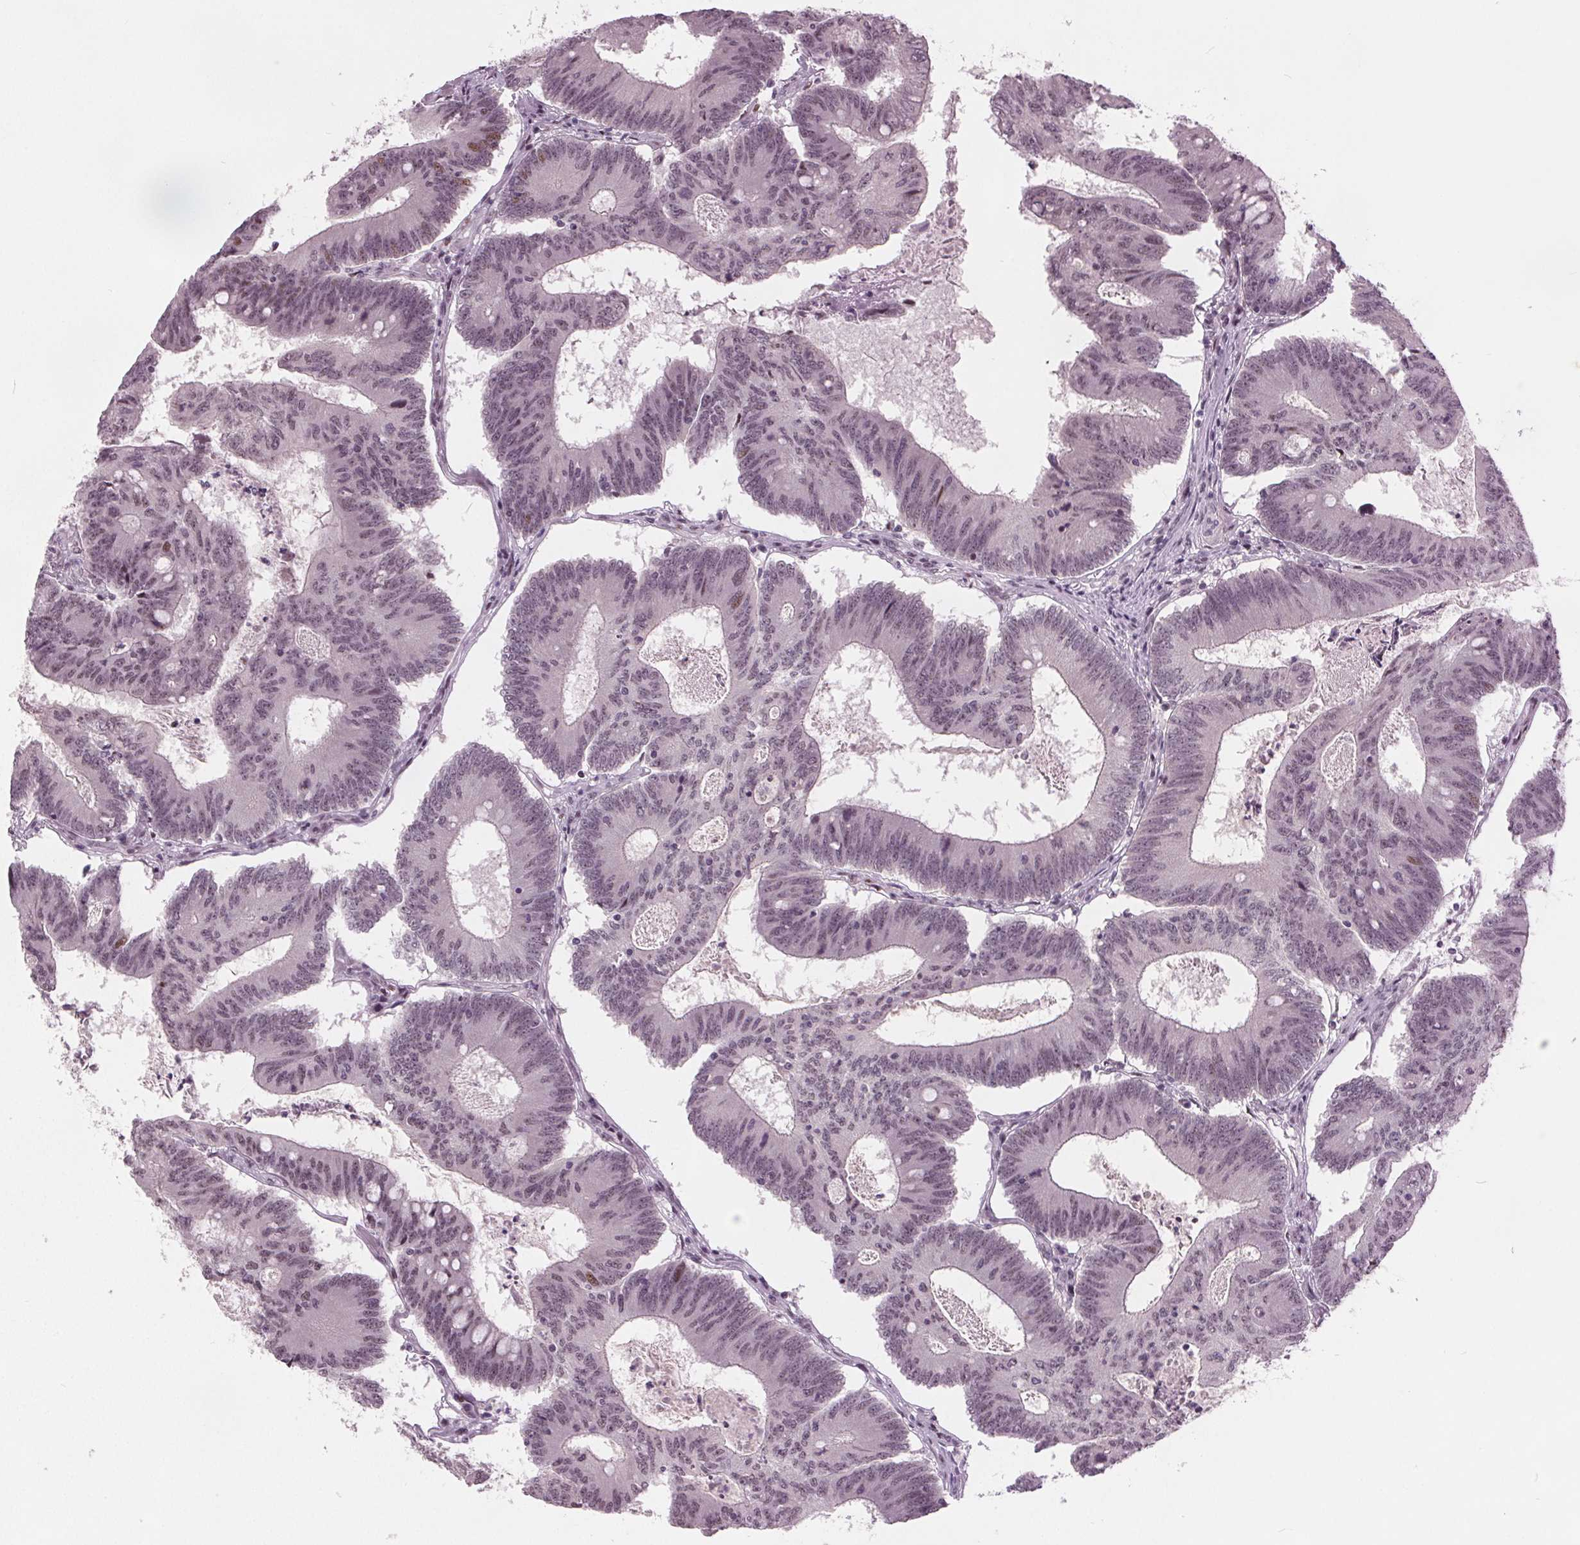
{"staining": {"intensity": "weak", "quantity": "25%-75%", "location": "nuclear"}, "tissue": "colorectal cancer", "cell_type": "Tumor cells", "image_type": "cancer", "snomed": [{"axis": "morphology", "description": "Adenocarcinoma, NOS"}, {"axis": "topography", "description": "Colon"}], "caption": "Brown immunohistochemical staining in colorectal cancer (adenocarcinoma) demonstrates weak nuclear staining in approximately 25%-75% of tumor cells.", "gene": "TTC34", "patient": {"sex": "female", "age": 70}}